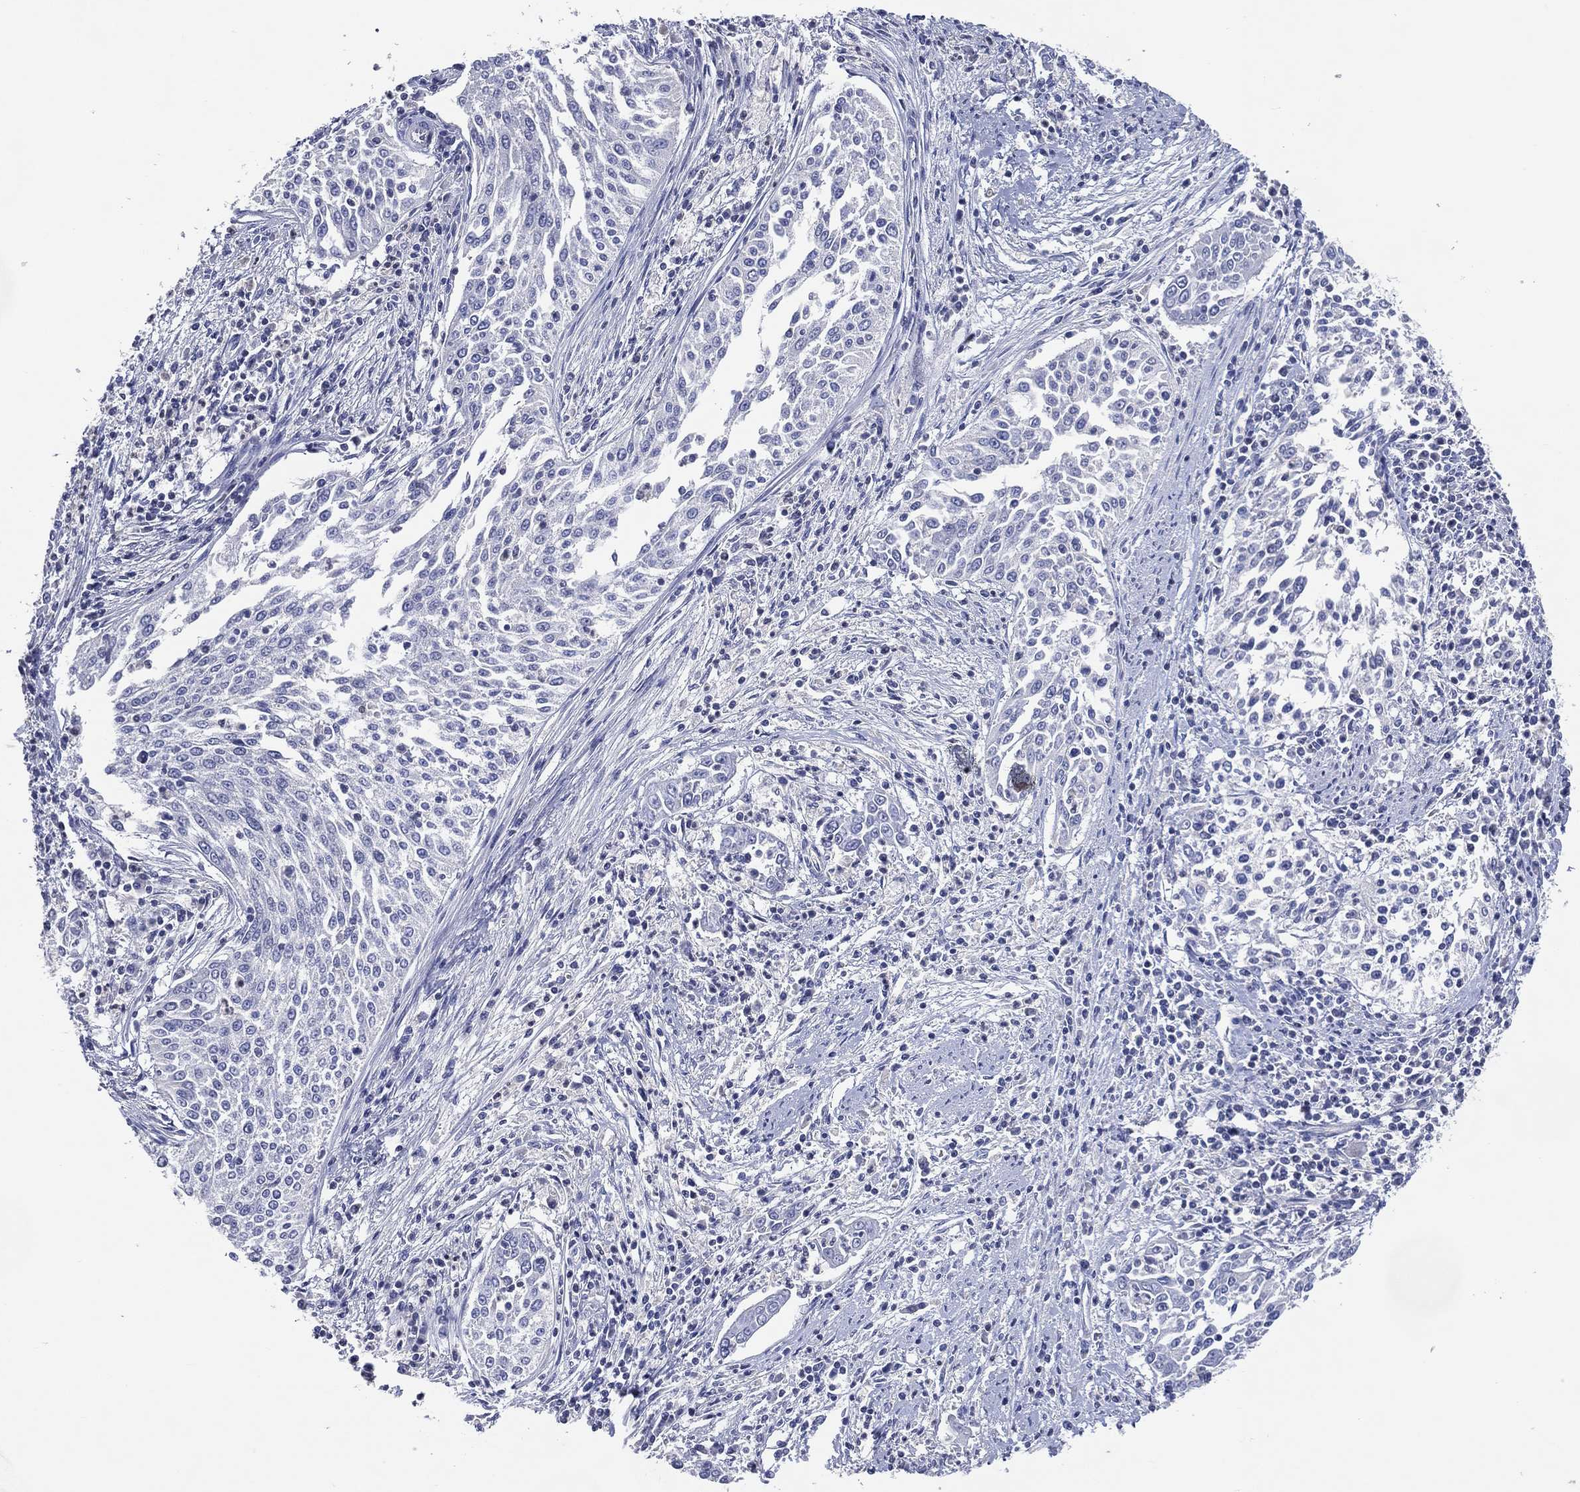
{"staining": {"intensity": "negative", "quantity": "none", "location": "none"}, "tissue": "cervical cancer", "cell_type": "Tumor cells", "image_type": "cancer", "snomed": [{"axis": "morphology", "description": "Squamous cell carcinoma, NOS"}, {"axis": "topography", "description": "Cervix"}], "caption": "Immunohistochemistry histopathology image of neoplastic tissue: human cervical cancer stained with DAB (3,3'-diaminobenzidine) displays no significant protein staining in tumor cells.", "gene": "DNAH7", "patient": {"sex": "female", "age": 41}}